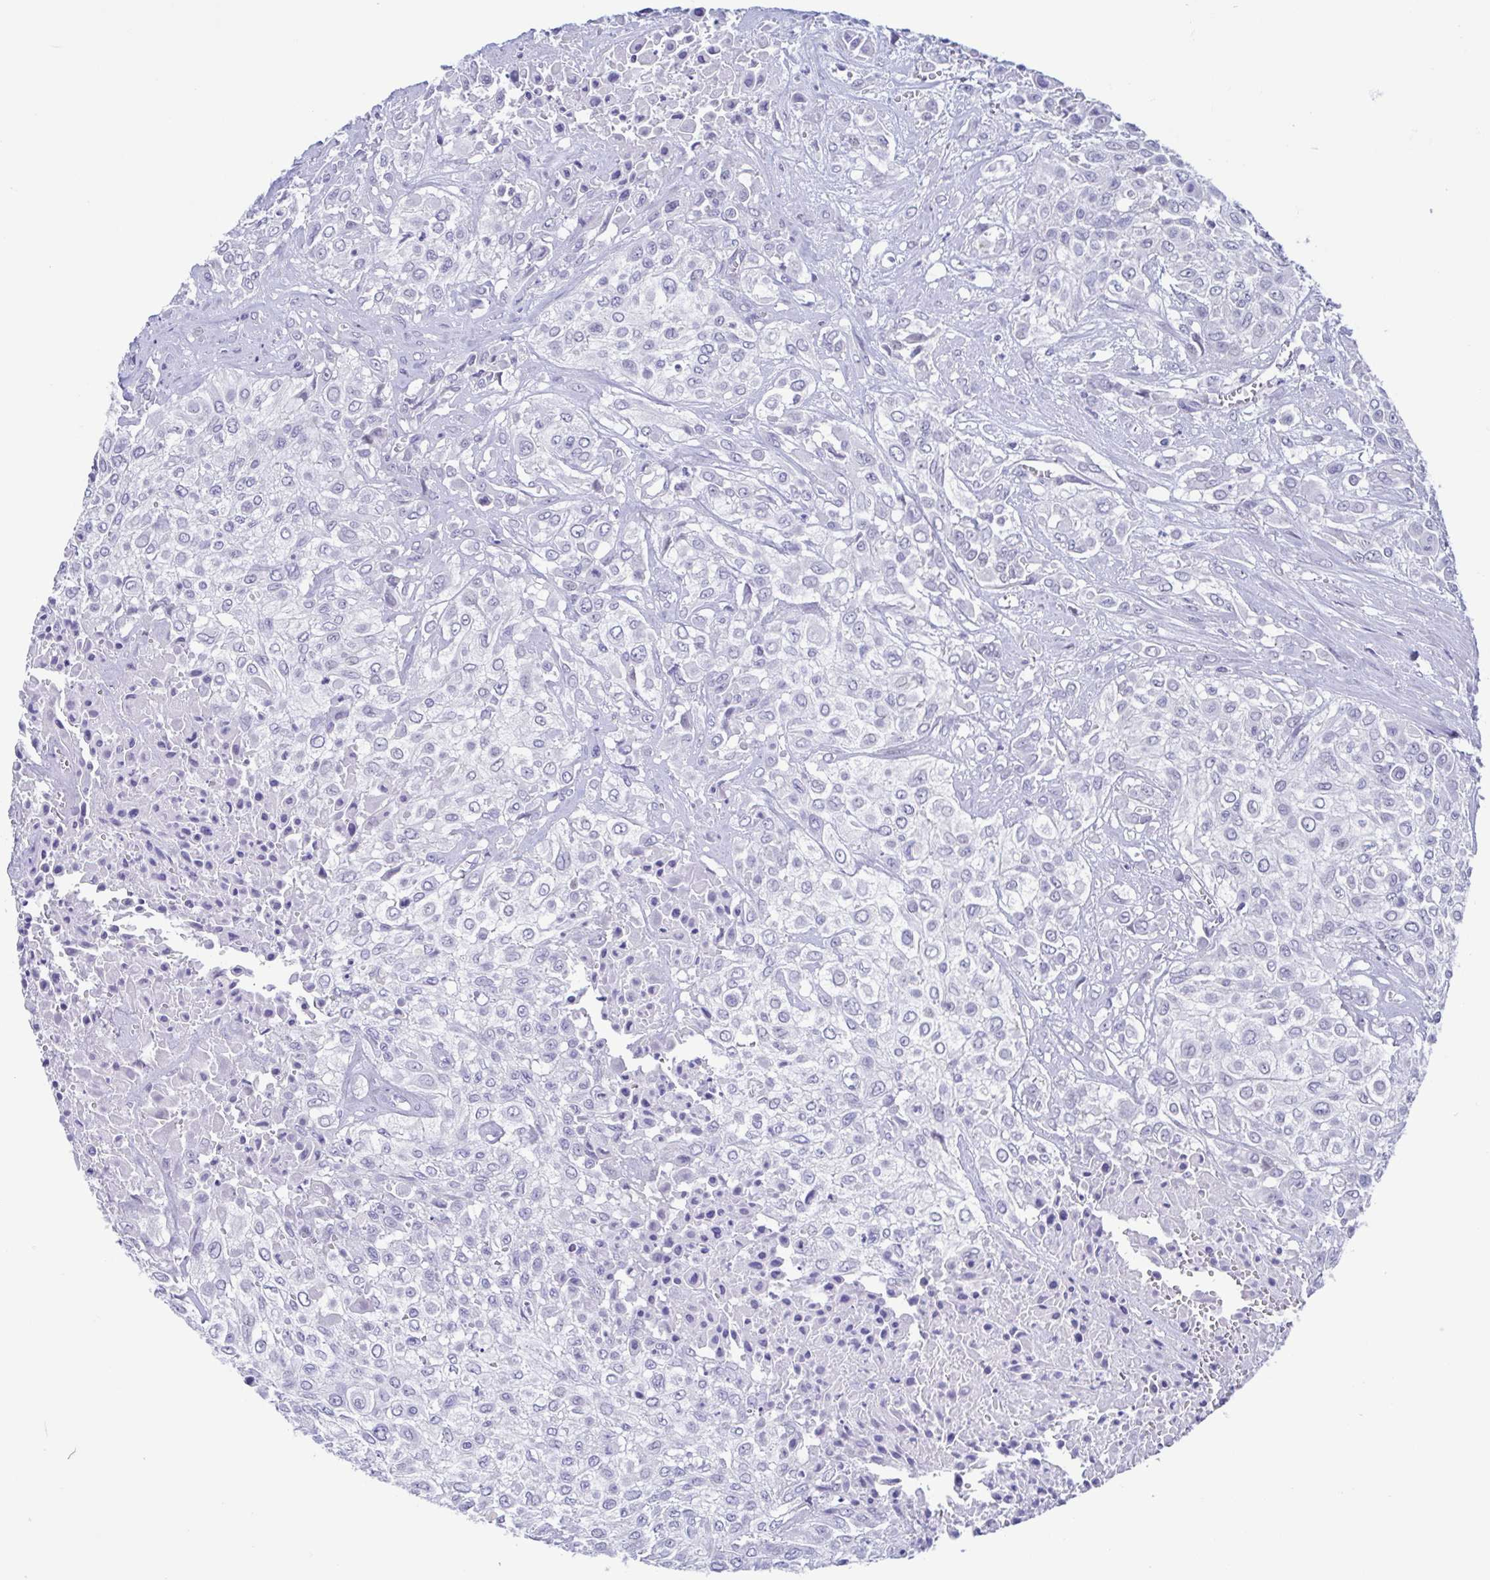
{"staining": {"intensity": "negative", "quantity": "none", "location": "none"}, "tissue": "urothelial cancer", "cell_type": "Tumor cells", "image_type": "cancer", "snomed": [{"axis": "morphology", "description": "Urothelial carcinoma, High grade"}, {"axis": "topography", "description": "Urinary bladder"}], "caption": "Urothelial cancer was stained to show a protein in brown. There is no significant staining in tumor cells. The staining is performed using DAB (3,3'-diaminobenzidine) brown chromogen with nuclei counter-stained in using hematoxylin.", "gene": "PERM1", "patient": {"sex": "male", "age": 57}}